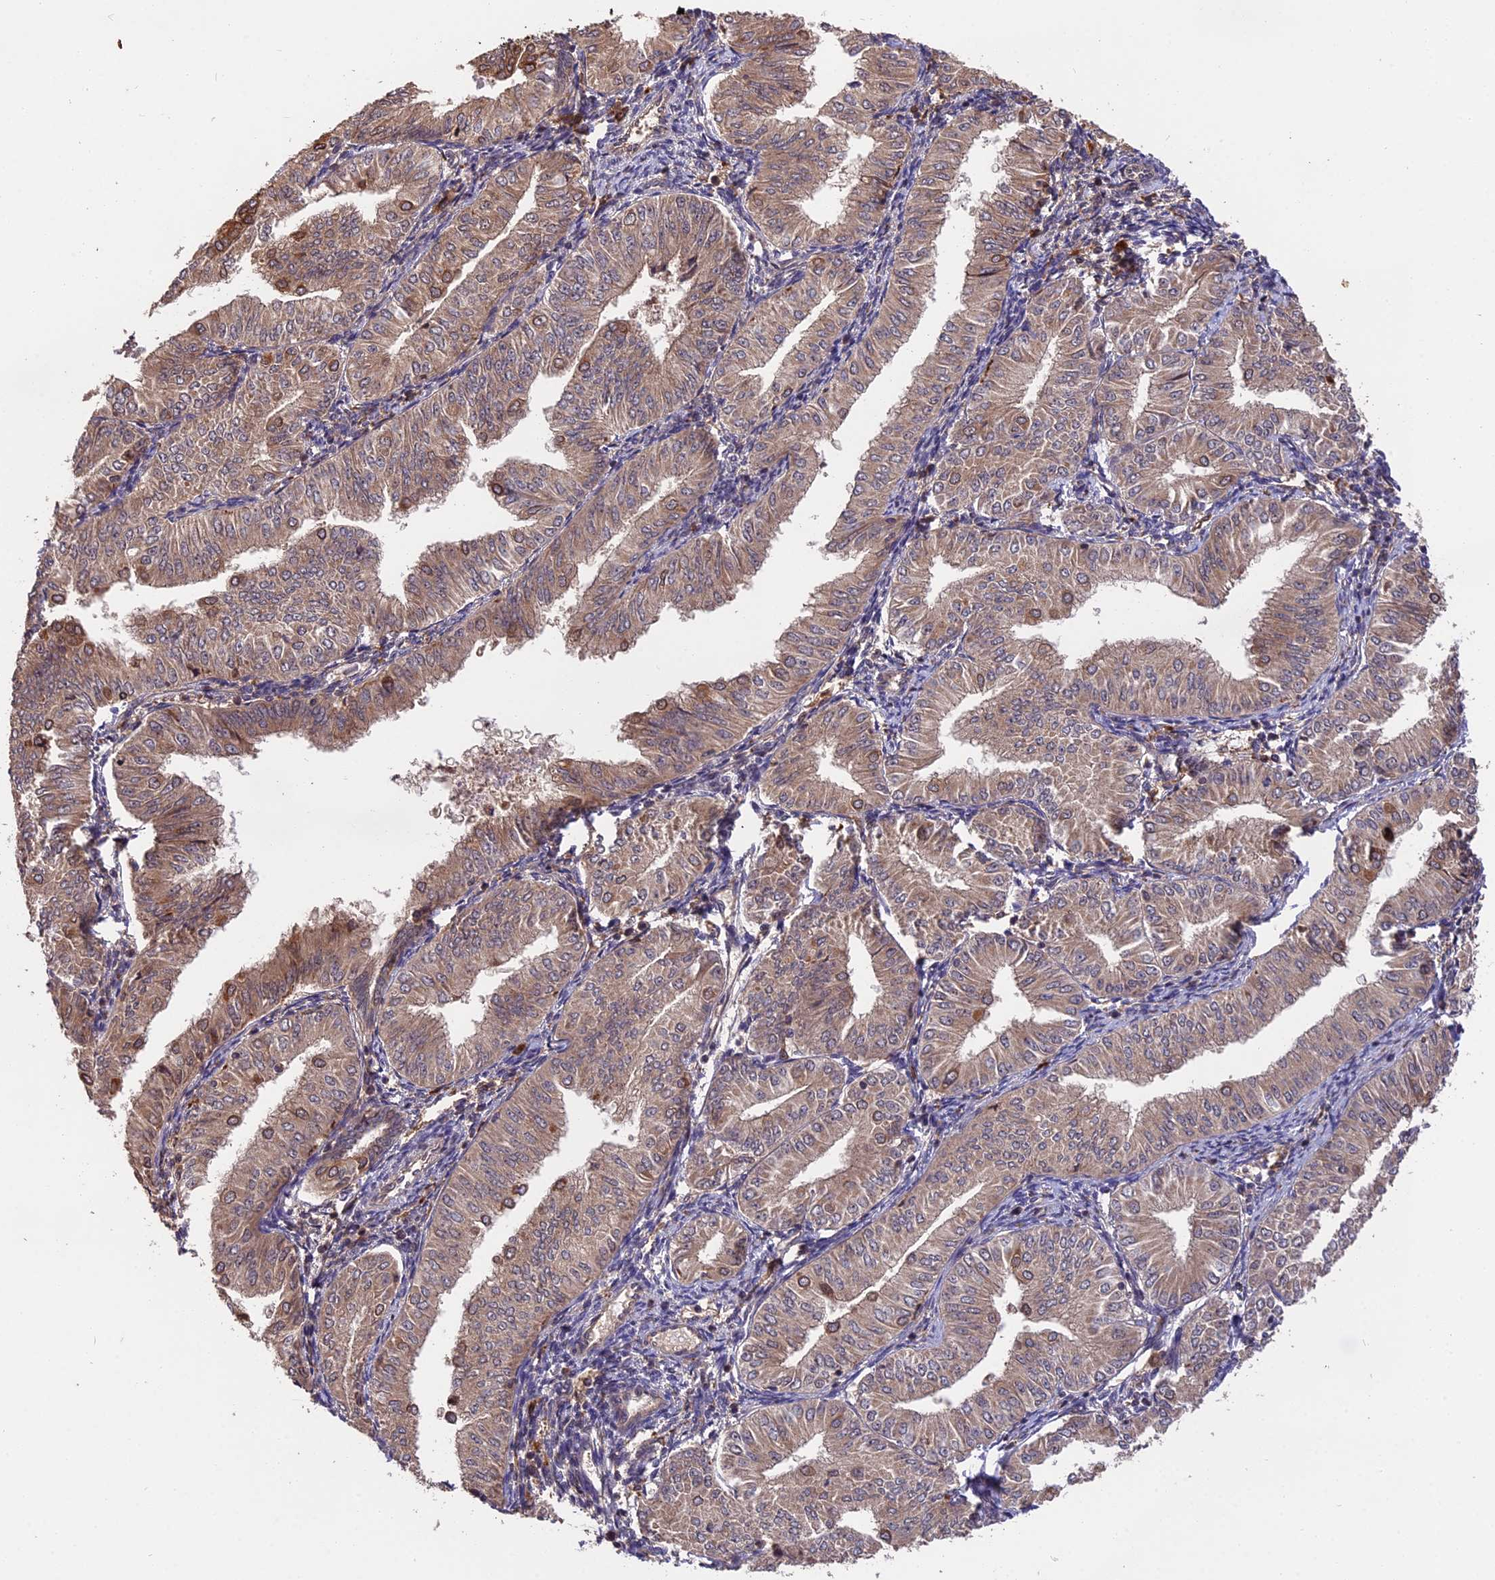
{"staining": {"intensity": "weak", "quantity": "25%-75%", "location": "cytoplasmic/membranous"}, "tissue": "endometrial cancer", "cell_type": "Tumor cells", "image_type": "cancer", "snomed": [{"axis": "morphology", "description": "Normal tissue, NOS"}, {"axis": "morphology", "description": "Adenocarcinoma, NOS"}, {"axis": "topography", "description": "Endometrium"}], "caption": "Weak cytoplasmic/membranous protein staining is present in approximately 25%-75% of tumor cells in adenocarcinoma (endometrial). (DAB IHC, brown staining for protein, blue staining for nuclei).", "gene": "ESCO1", "patient": {"sex": "female", "age": 53}}